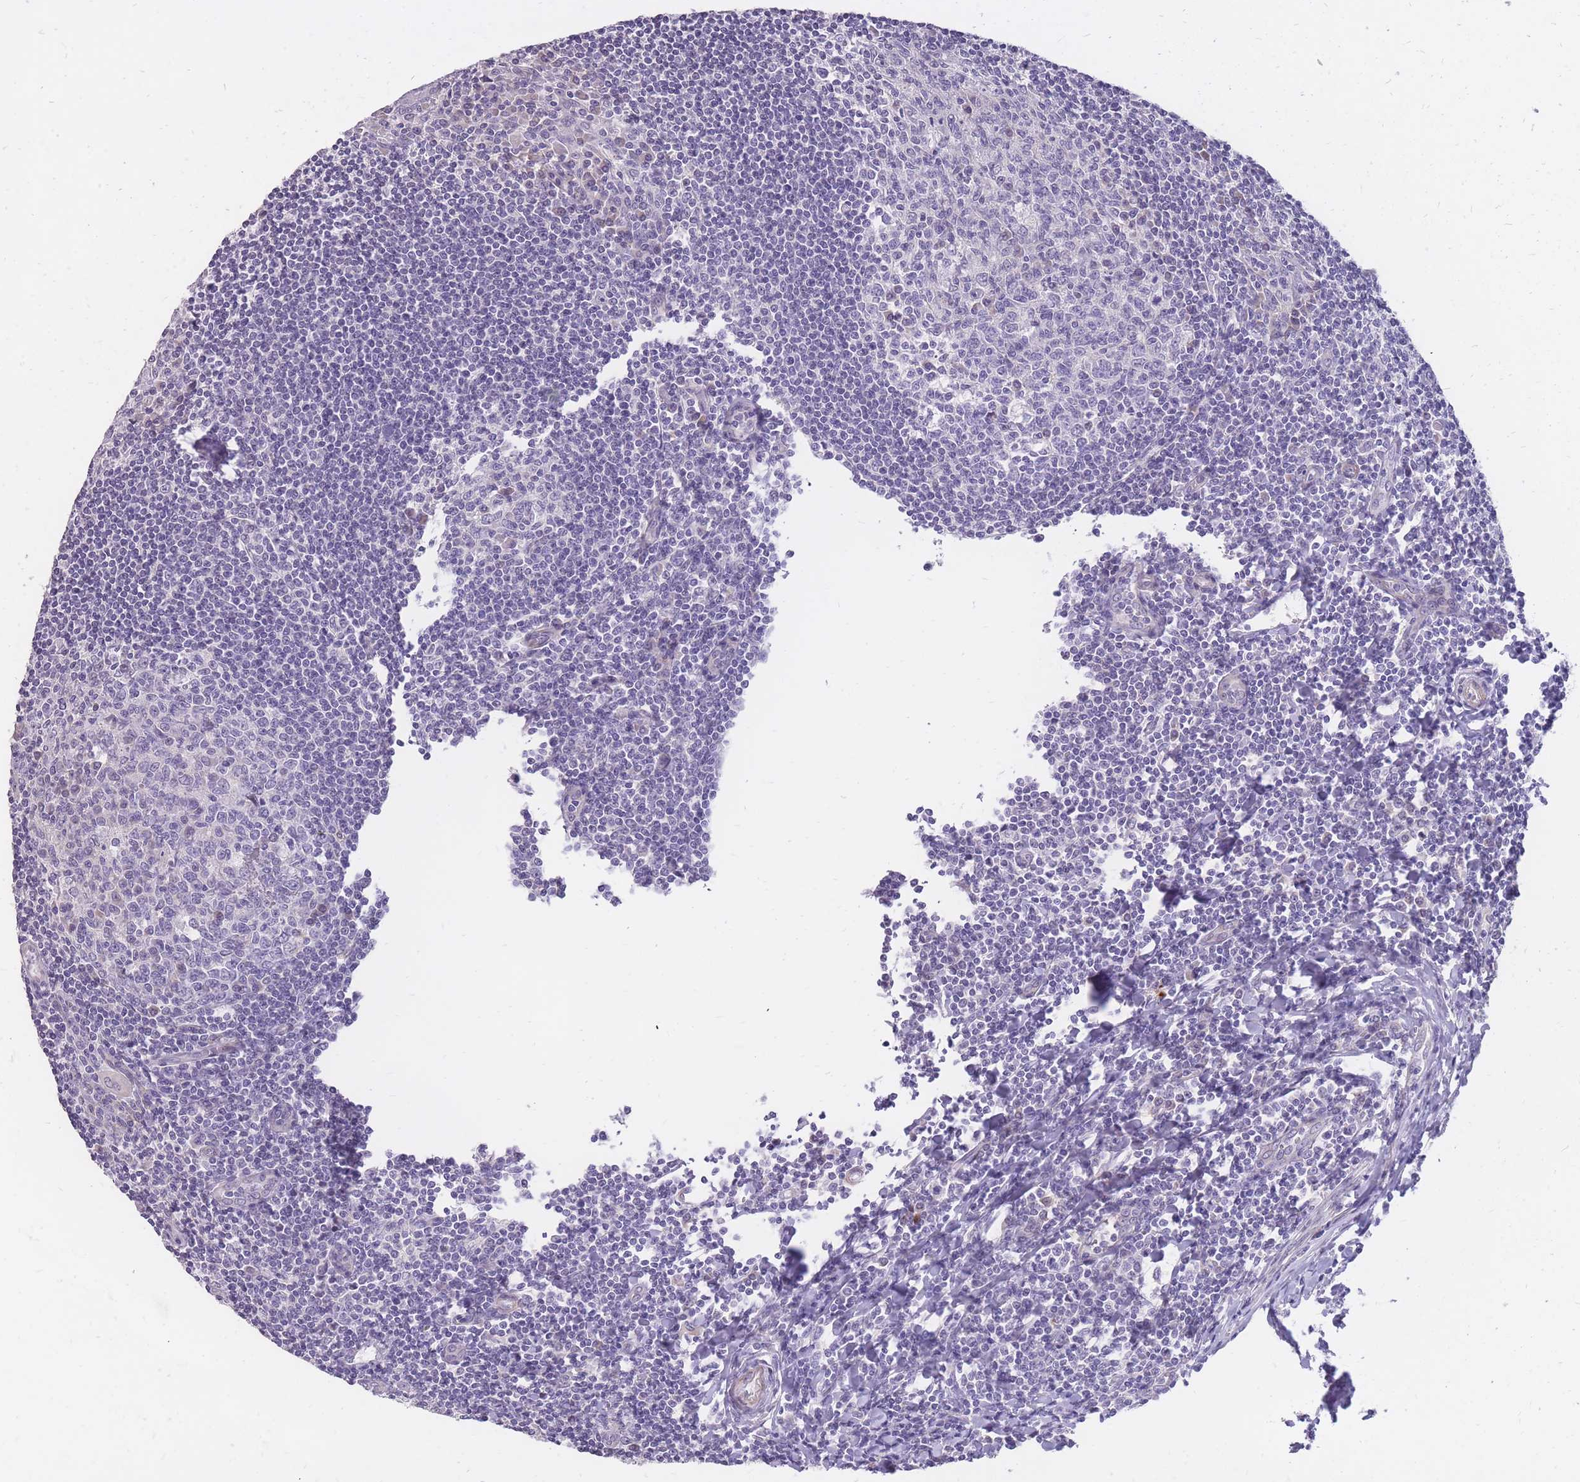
{"staining": {"intensity": "negative", "quantity": "none", "location": "none"}, "tissue": "tonsil", "cell_type": "Germinal center cells", "image_type": "normal", "snomed": [{"axis": "morphology", "description": "Normal tissue, NOS"}, {"axis": "topography", "description": "Tonsil"}], "caption": "The immunohistochemistry image has no significant expression in germinal center cells of tonsil. The staining is performed using DAB (3,3'-diaminobenzidine) brown chromogen with nuclei counter-stained in using hematoxylin.", "gene": "RNF170", "patient": {"sex": "male", "age": 27}}